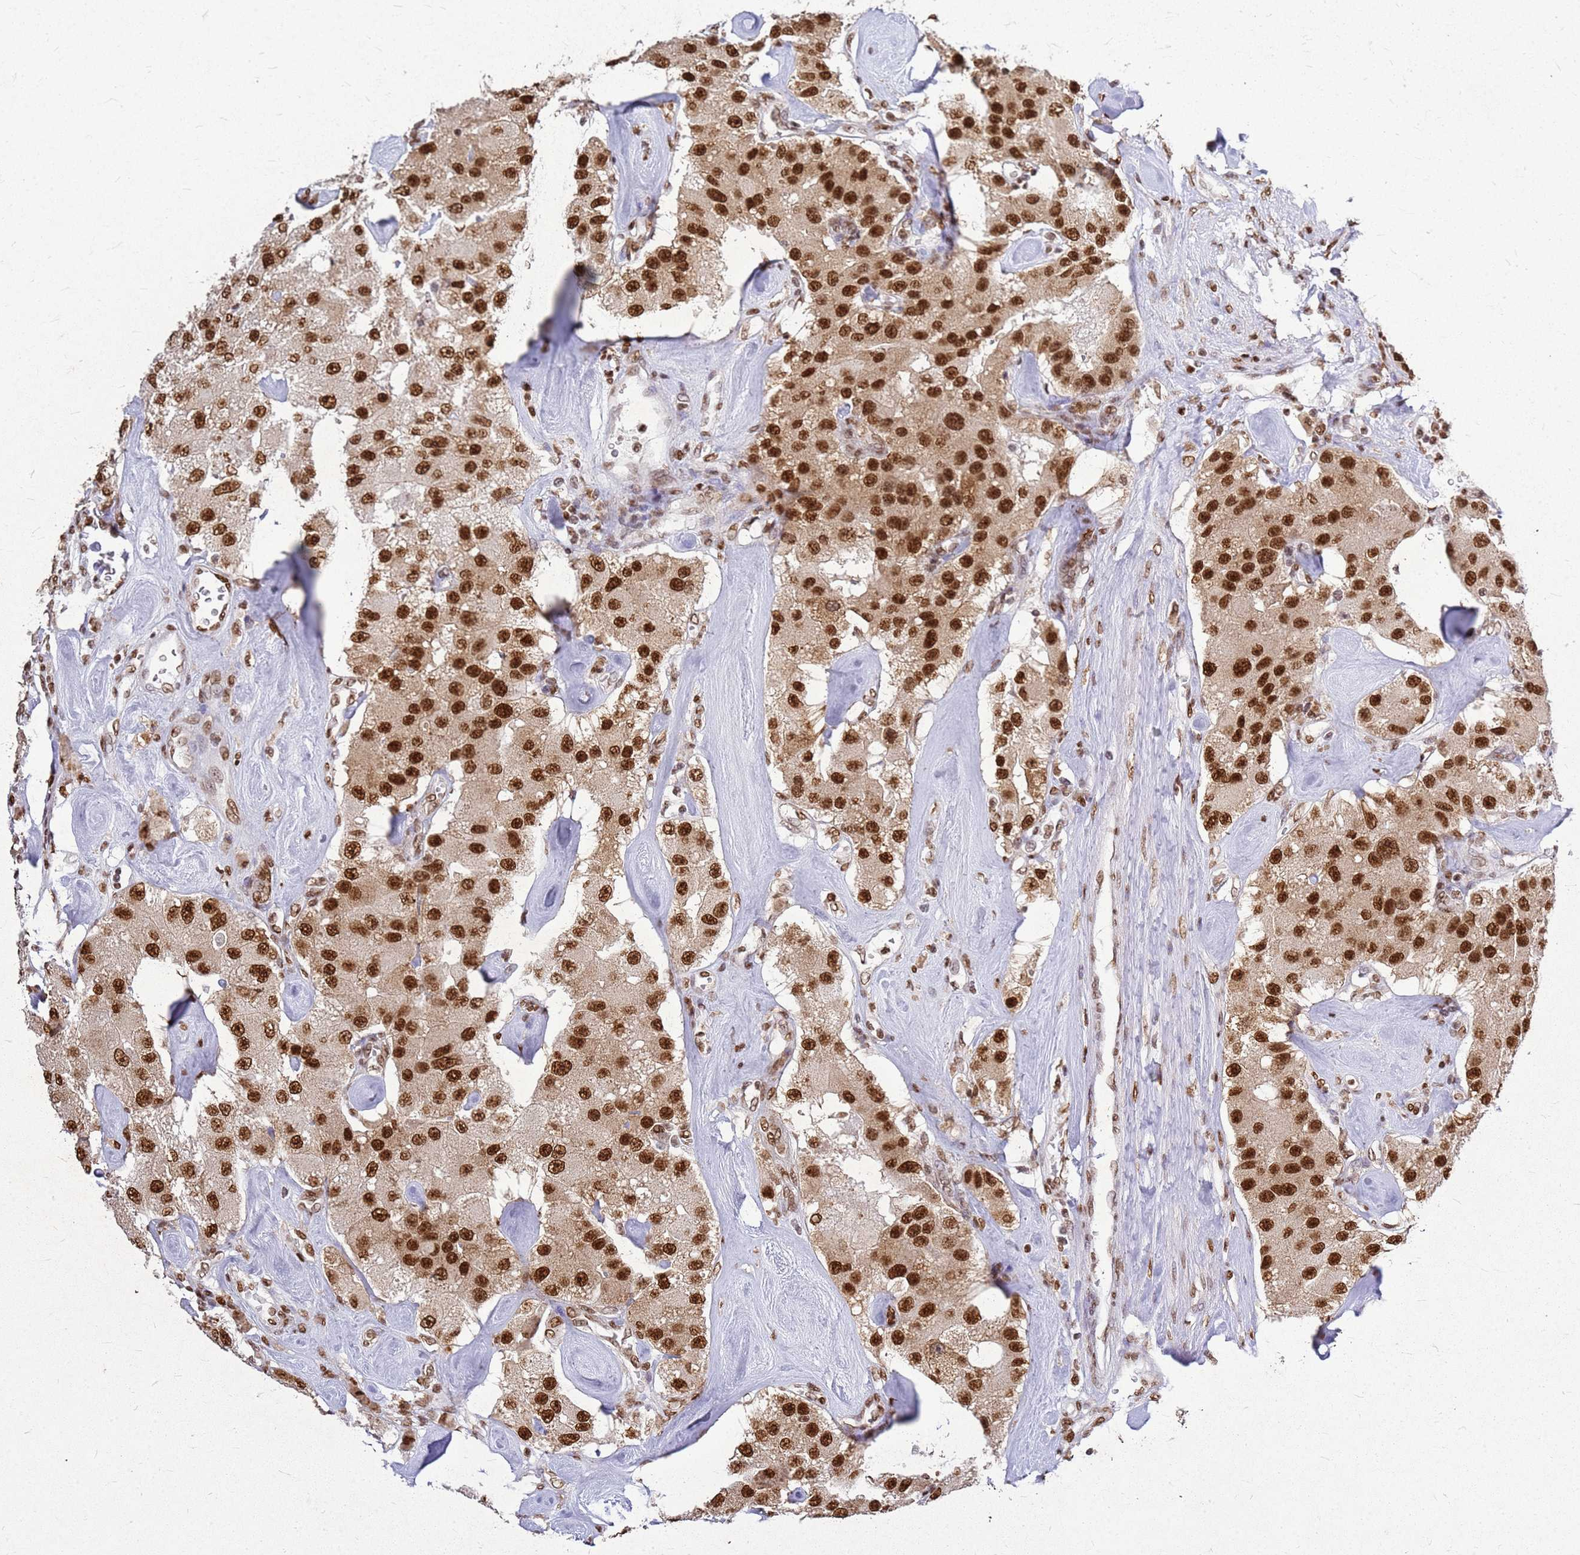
{"staining": {"intensity": "strong", "quantity": ">75%", "location": "nuclear"}, "tissue": "carcinoid", "cell_type": "Tumor cells", "image_type": "cancer", "snomed": [{"axis": "morphology", "description": "Carcinoid, malignant, NOS"}, {"axis": "topography", "description": "Pancreas"}], "caption": "High-magnification brightfield microscopy of carcinoid stained with DAB (3,3'-diaminobenzidine) (brown) and counterstained with hematoxylin (blue). tumor cells exhibit strong nuclear positivity is appreciated in about>75% of cells. (DAB (3,3'-diaminobenzidine) = brown stain, brightfield microscopy at high magnification).", "gene": "APEX1", "patient": {"sex": "male", "age": 41}}